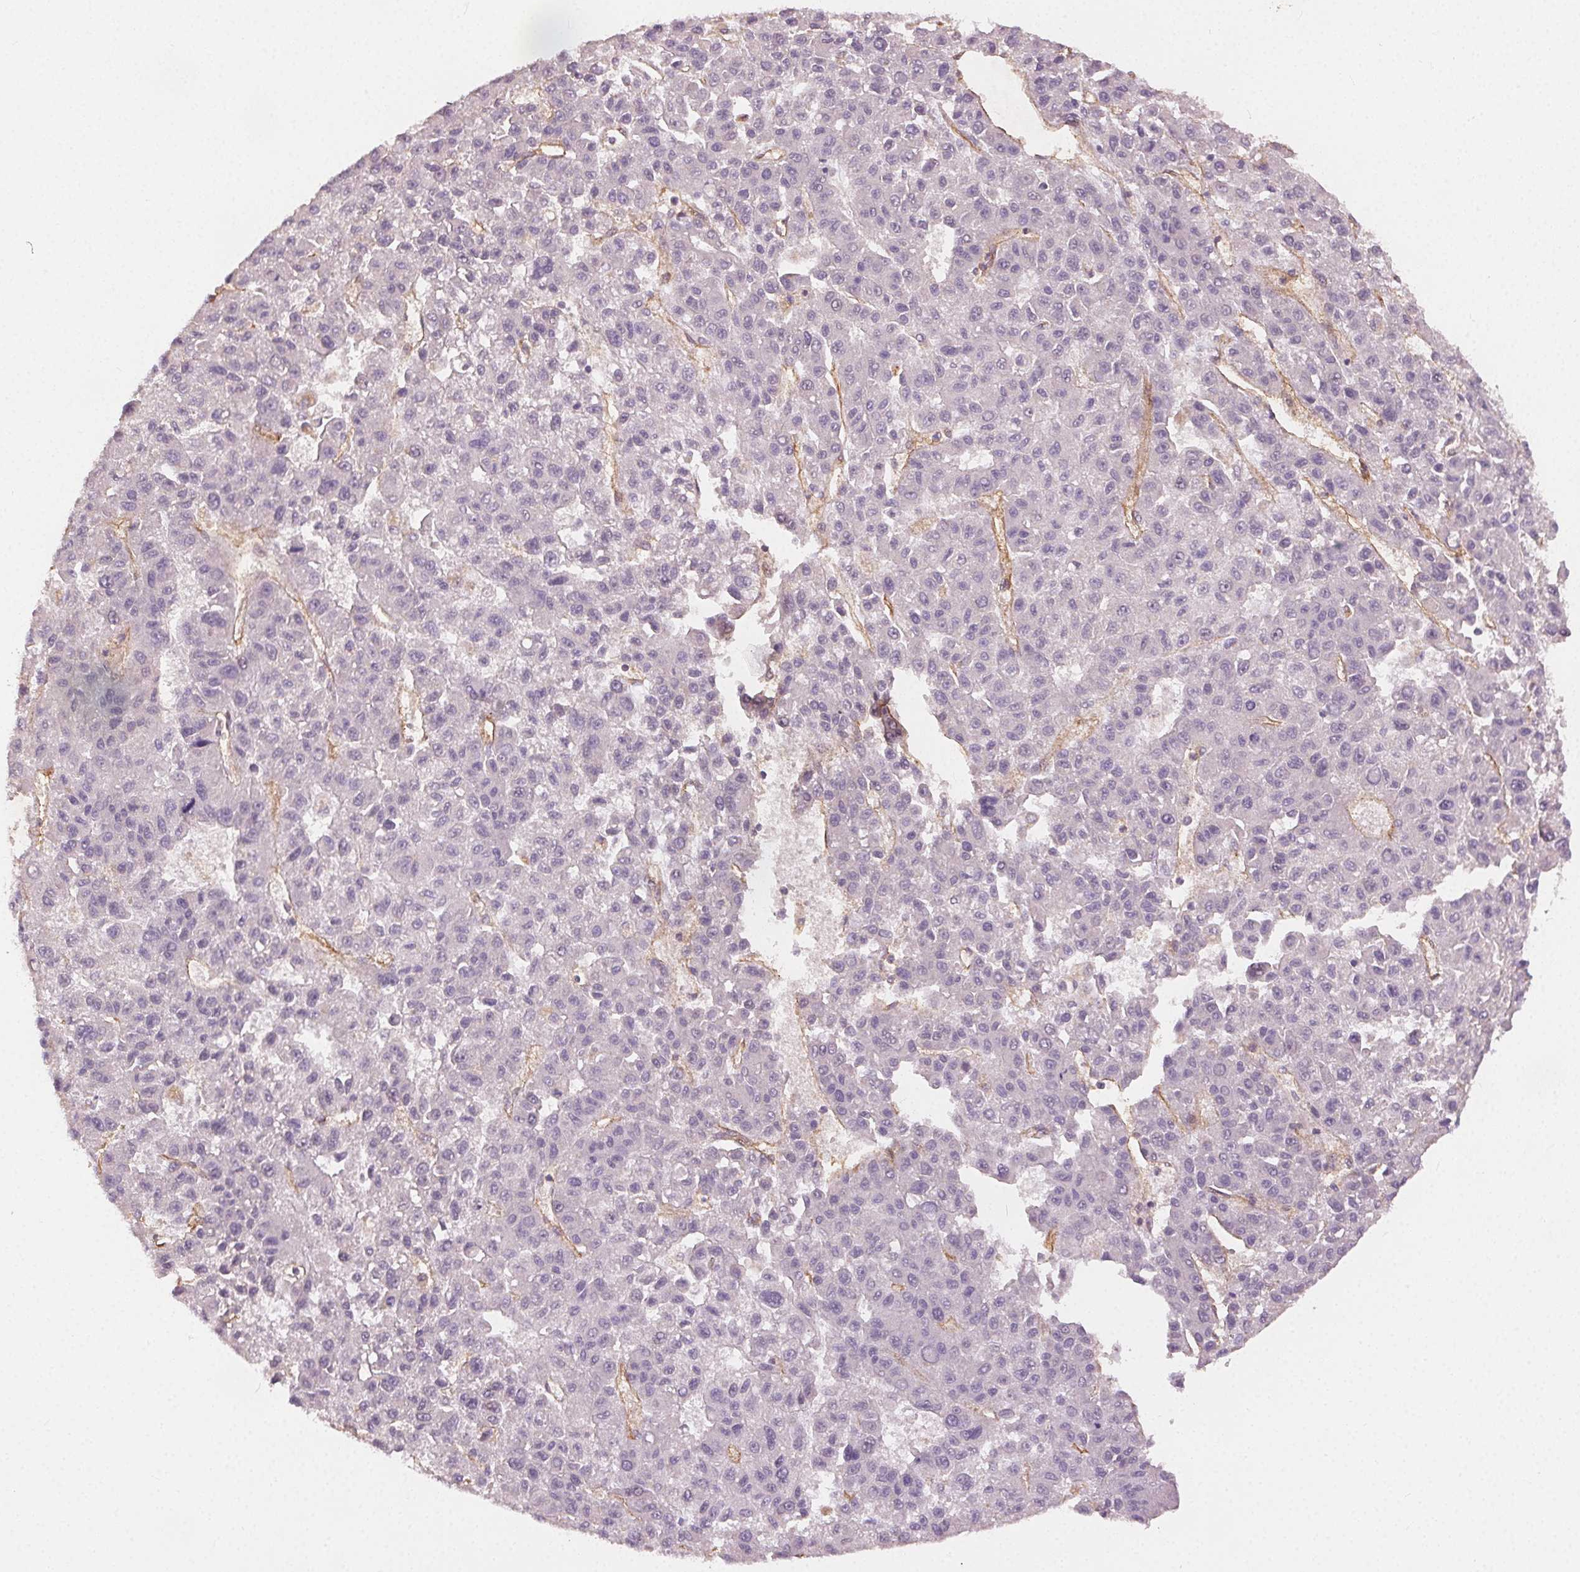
{"staining": {"intensity": "negative", "quantity": "none", "location": "none"}, "tissue": "liver cancer", "cell_type": "Tumor cells", "image_type": "cancer", "snomed": [{"axis": "morphology", "description": "Carcinoma, Hepatocellular, NOS"}, {"axis": "topography", "description": "Liver"}], "caption": "Immunohistochemistry of human hepatocellular carcinoma (liver) exhibits no staining in tumor cells. (Stains: DAB immunohistochemistry with hematoxylin counter stain, Microscopy: brightfield microscopy at high magnification).", "gene": "PODXL", "patient": {"sex": "male", "age": 70}}